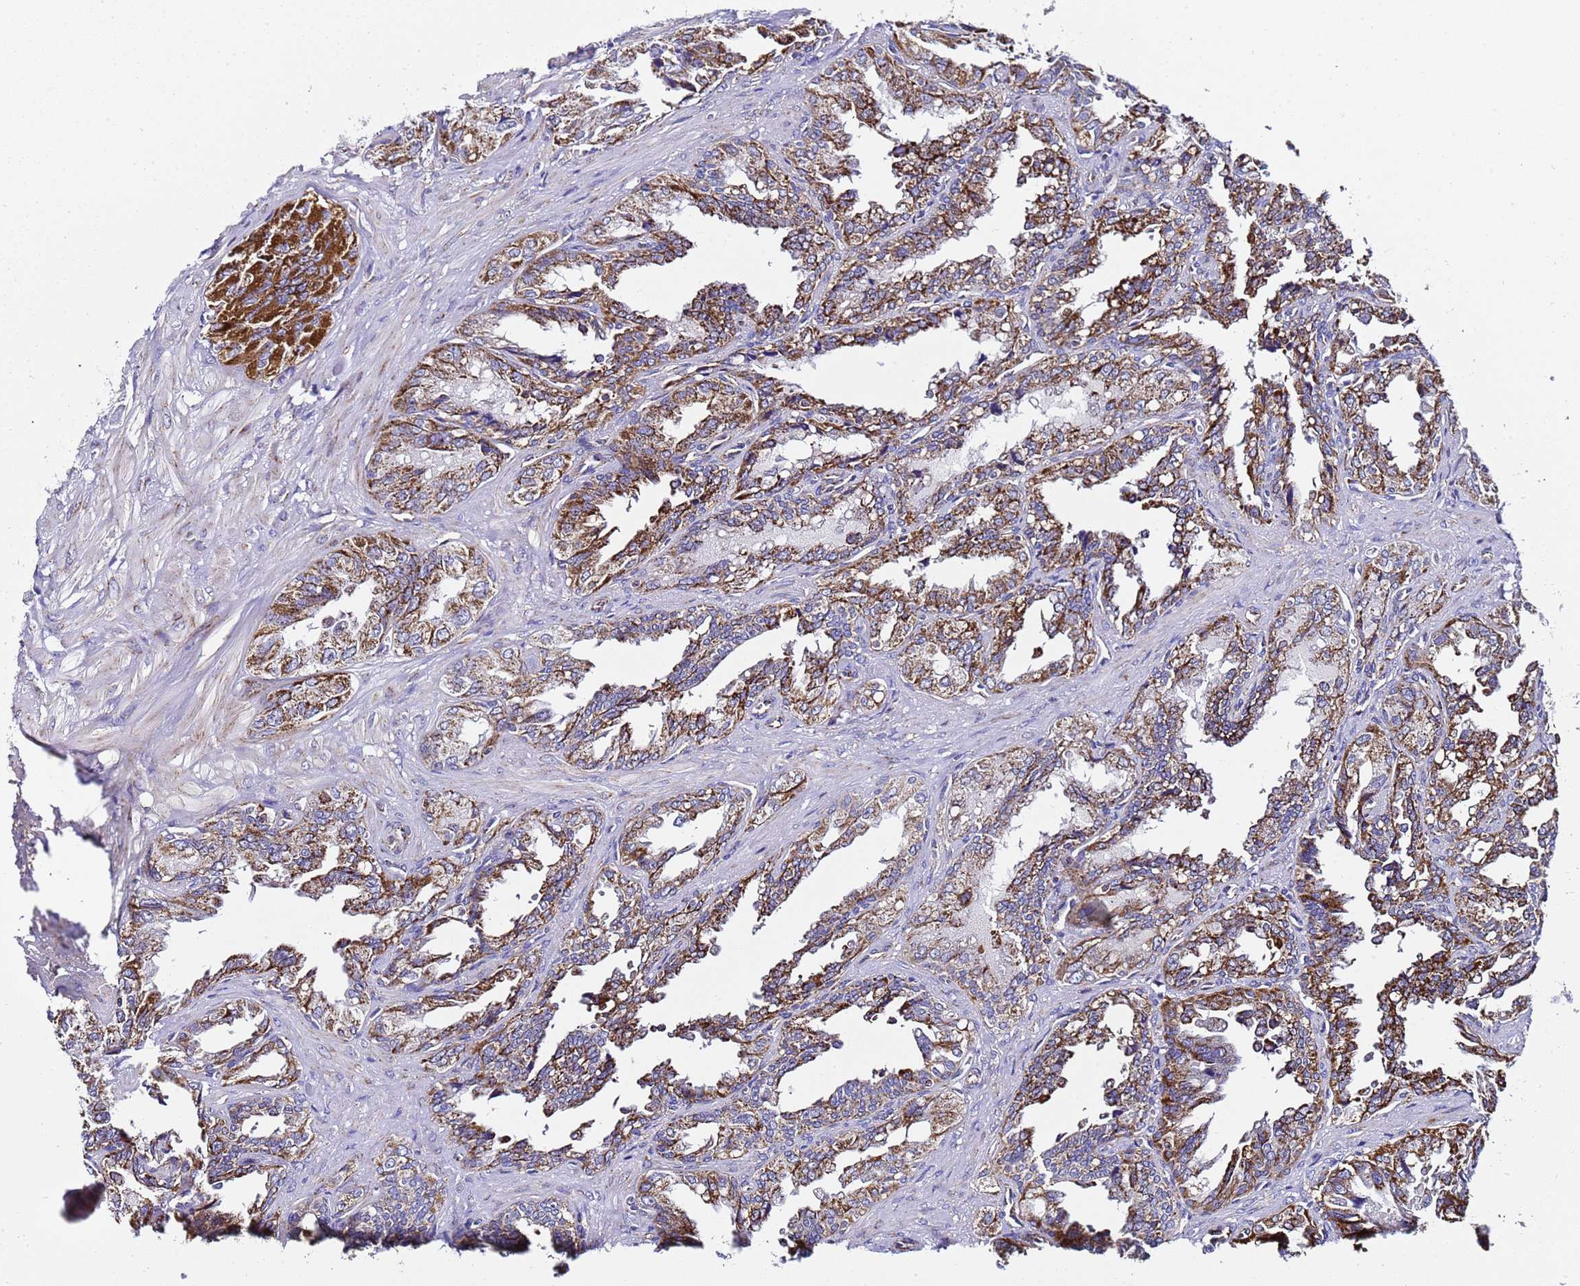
{"staining": {"intensity": "strong", "quantity": ">75%", "location": "cytoplasmic/membranous"}, "tissue": "seminal vesicle", "cell_type": "Glandular cells", "image_type": "normal", "snomed": [{"axis": "morphology", "description": "Normal tissue, NOS"}, {"axis": "topography", "description": "Seminal veicle"}], "caption": "Immunohistochemistry histopathology image of unremarkable seminal vesicle stained for a protein (brown), which reveals high levels of strong cytoplasmic/membranous staining in about >75% of glandular cells.", "gene": "MRPS12", "patient": {"sex": "male", "age": 67}}